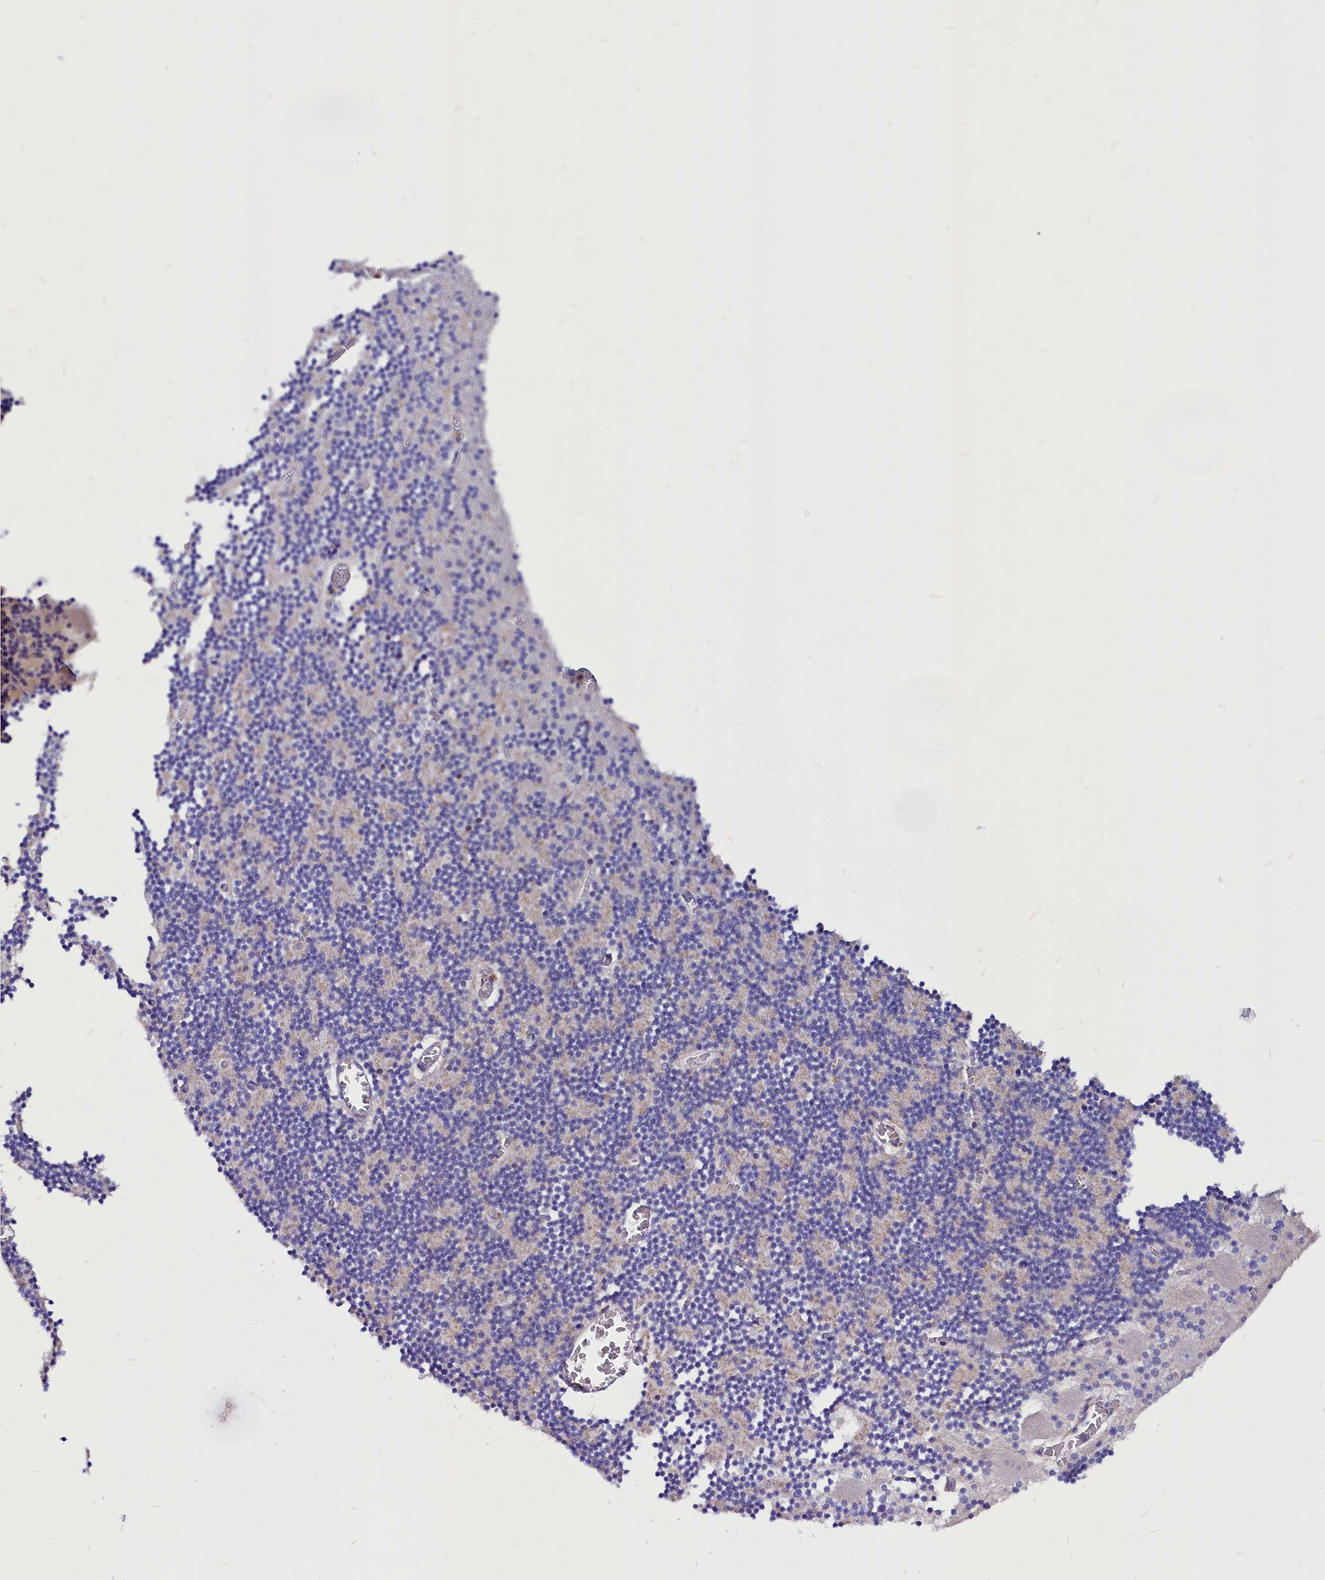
{"staining": {"intensity": "negative", "quantity": "none", "location": "none"}, "tissue": "cerebellum", "cell_type": "Cells in granular layer", "image_type": "normal", "snomed": [{"axis": "morphology", "description": "Normal tissue, NOS"}, {"axis": "topography", "description": "Cerebellum"}], "caption": "Immunohistochemistry histopathology image of benign cerebellum stained for a protein (brown), which shows no expression in cells in granular layer.", "gene": "CCBE1", "patient": {"sex": "female", "age": 28}}